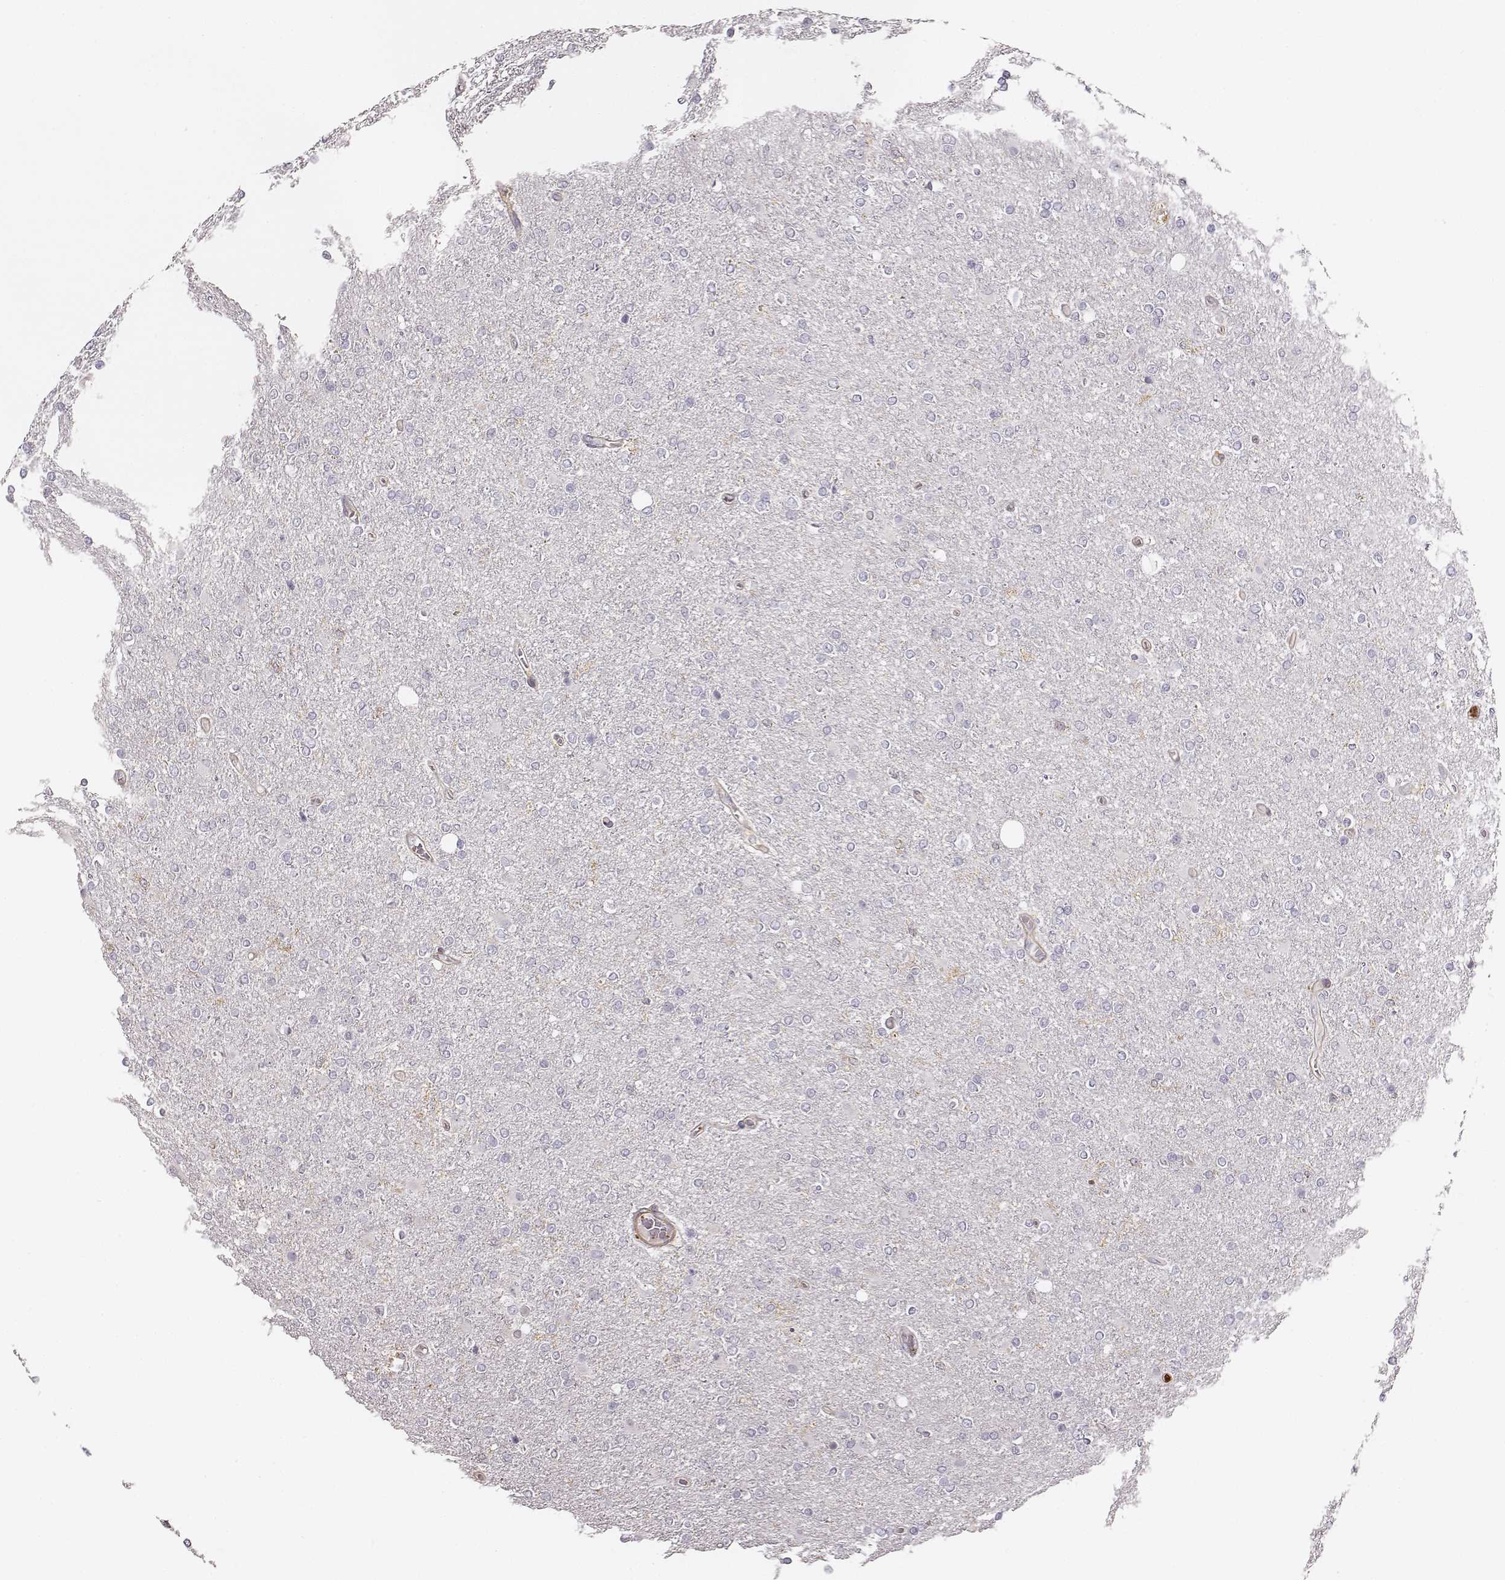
{"staining": {"intensity": "negative", "quantity": "none", "location": "none"}, "tissue": "glioma", "cell_type": "Tumor cells", "image_type": "cancer", "snomed": [{"axis": "morphology", "description": "Glioma, malignant, High grade"}, {"axis": "topography", "description": "Cerebral cortex"}], "caption": "This is a histopathology image of immunohistochemistry staining of malignant glioma (high-grade), which shows no expression in tumor cells. (Brightfield microscopy of DAB immunohistochemistry at high magnification).", "gene": "ZYX", "patient": {"sex": "male", "age": 70}}